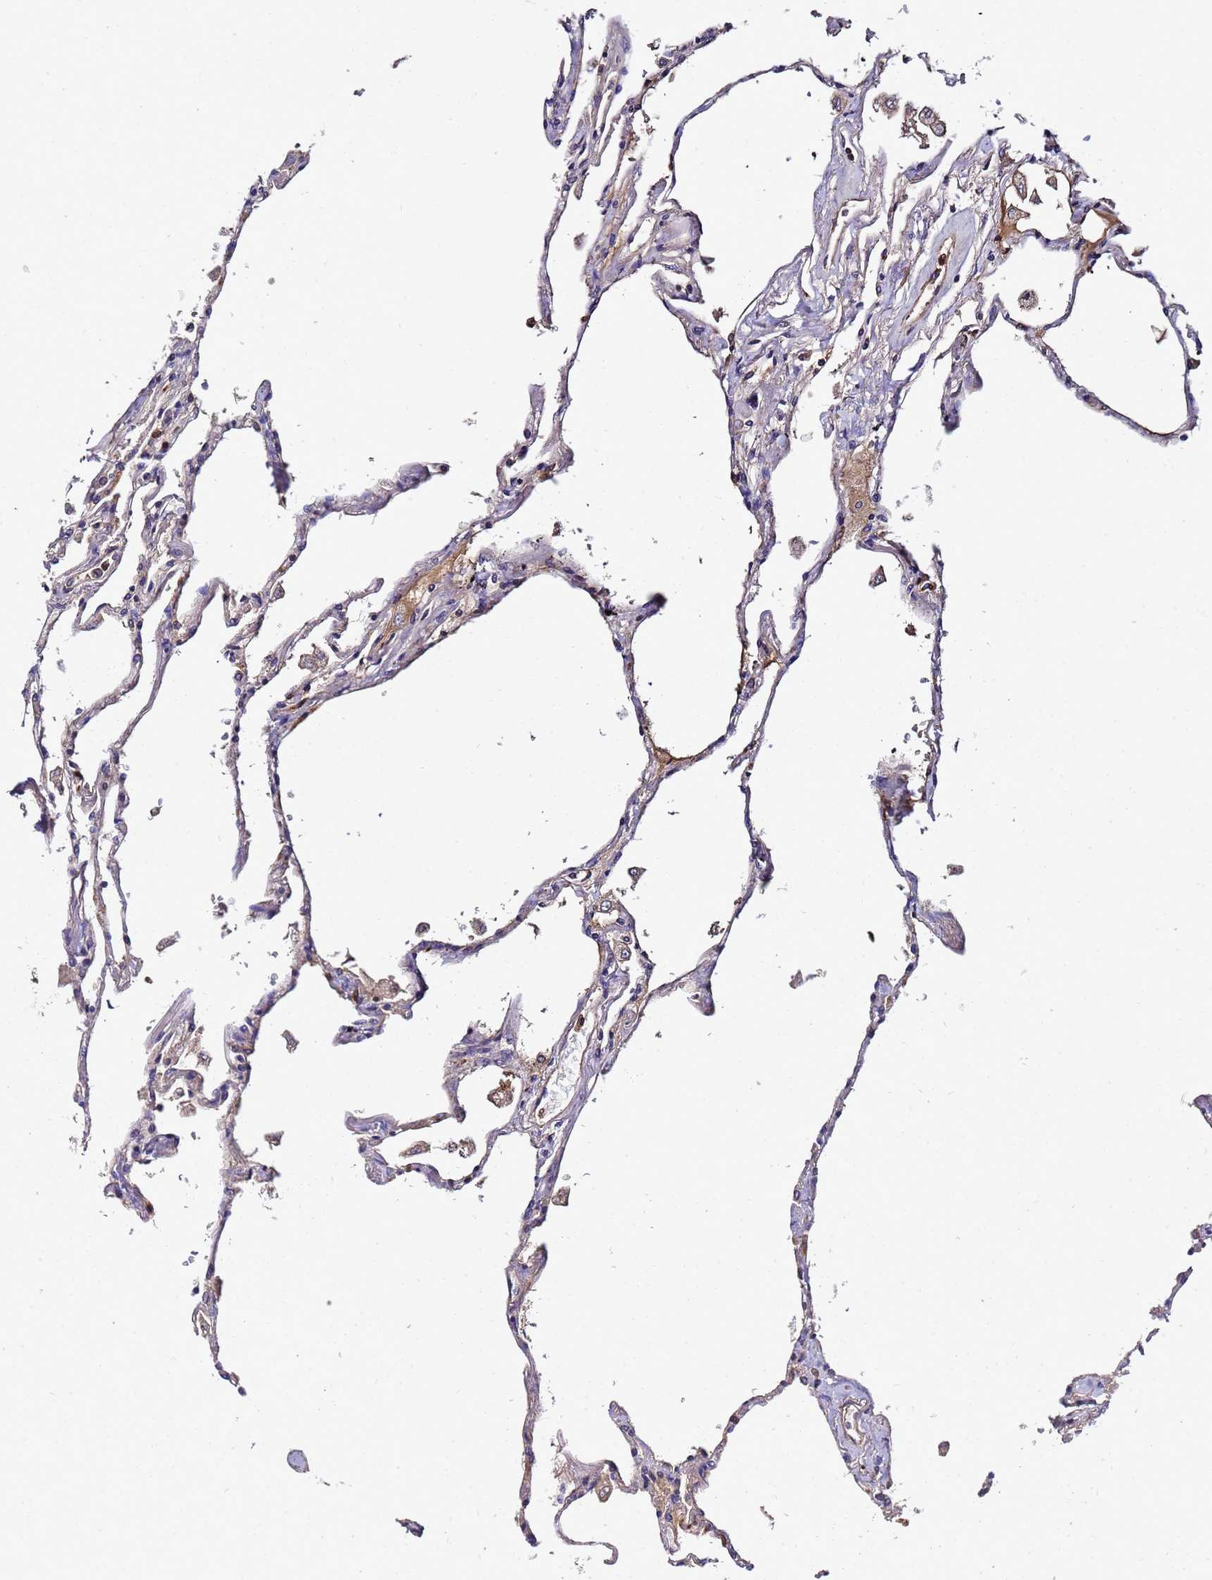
{"staining": {"intensity": "weak", "quantity": "<25%", "location": "cytoplasmic/membranous"}, "tissue": "lung", "cell_type": "Alveolar cells", "image_type": "normal", "snomed": [{"axis": "morphology", "description": "Normal tissue, NOS"}, {"axis": "topography", "description": "Lung"}], "caption": "IHC of normal lung displays no expression in alveolar cells. The staining was performed using DAB to visualize the protein expression in brown, while the nuclei were stained in blue with hematoxylin (Magnification: 20x).", "gene": "GSTCD", "patient": {"sex": "female", "age": 67}}